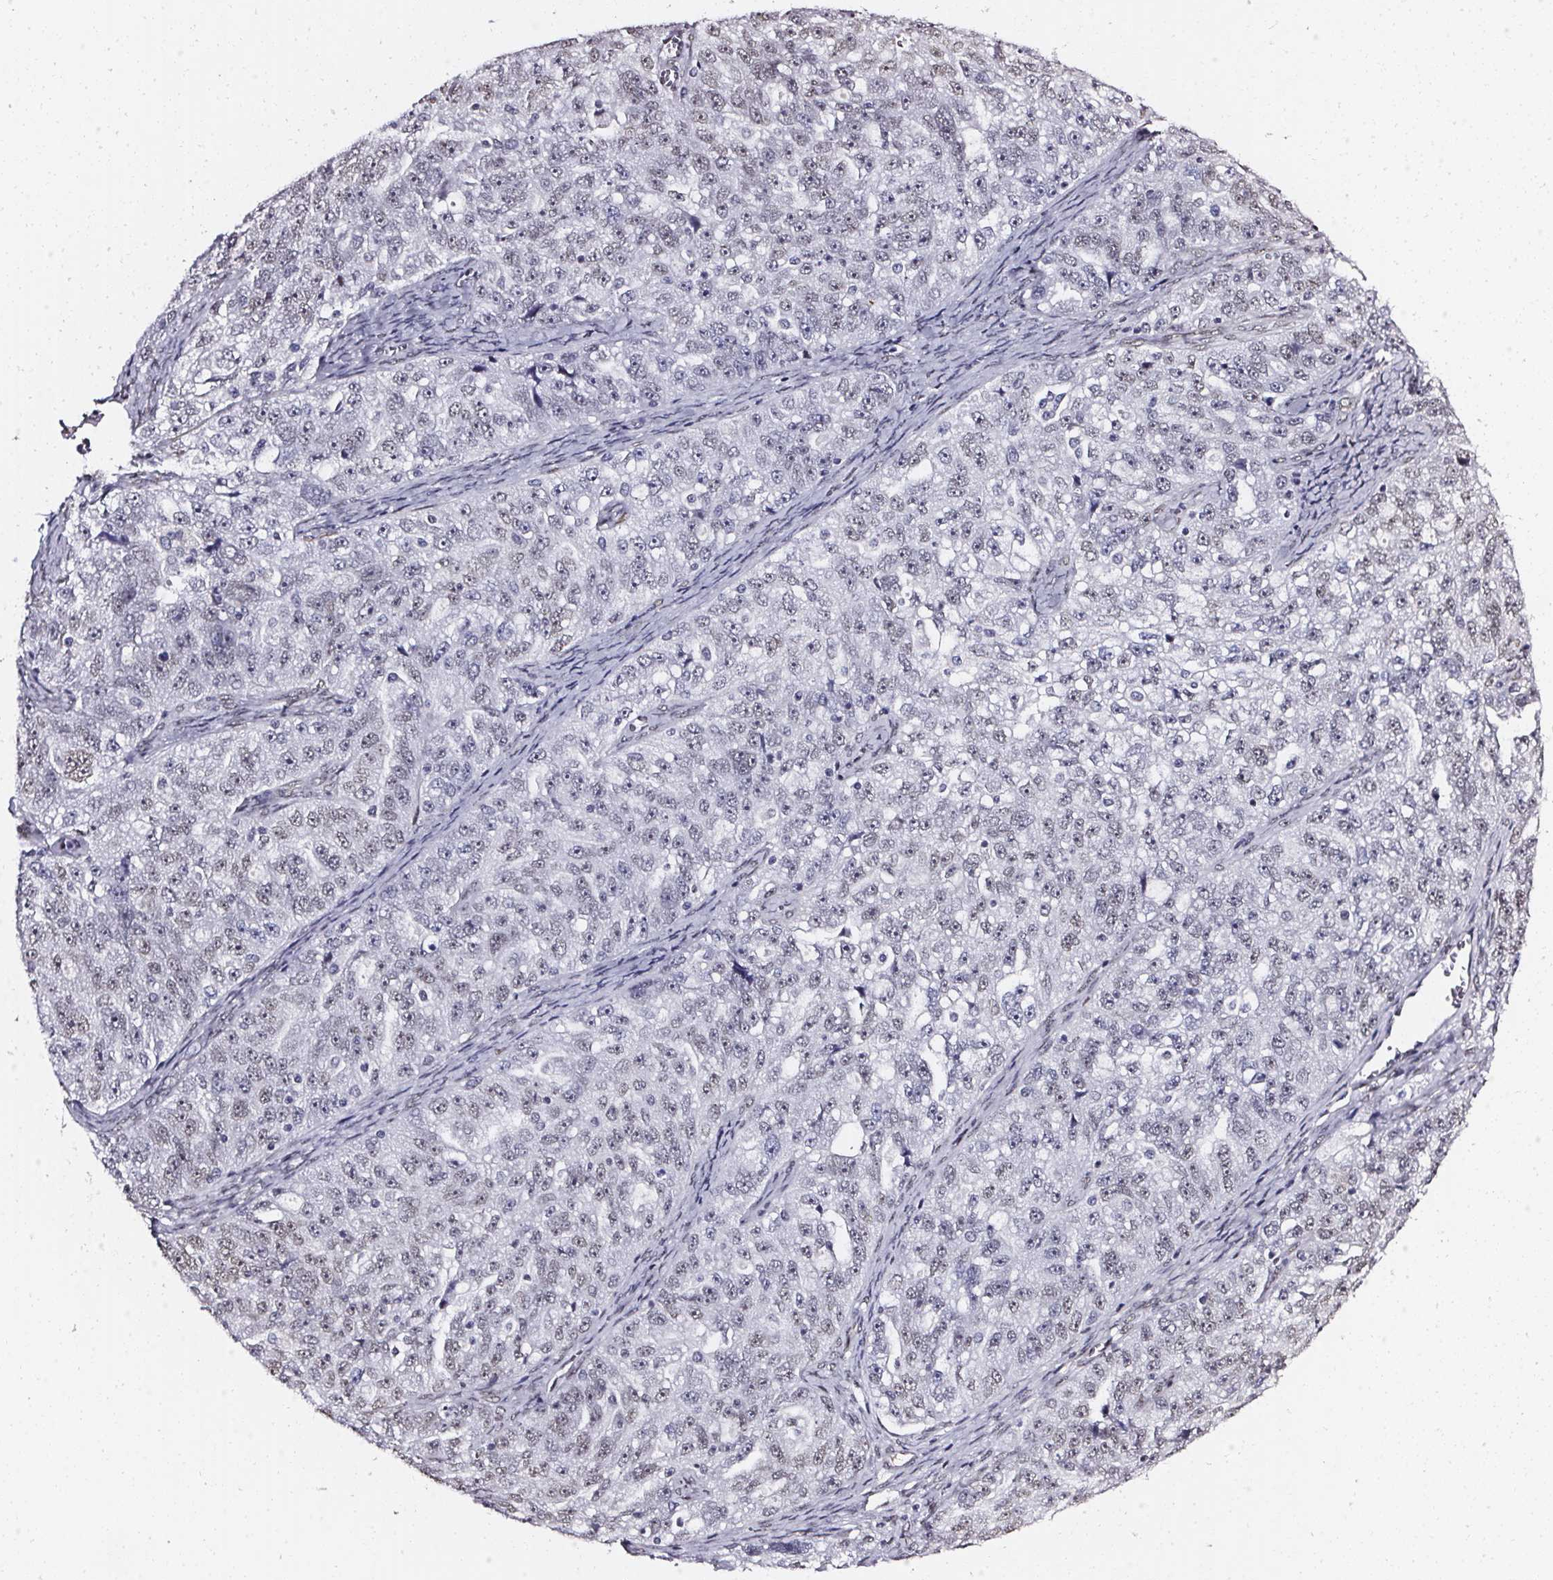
{"staining": {"intensity": "weak", "quantity": "<25%", "location": "nuclear"}, "tissue": "ovarian cancer", "cell_type": "Tumor cells", "image_type": "cancer", "snomed": [{"axis": "morphology", "description": "Cystadenocarcinoma, serous, NOS"}, {"axis": "topography", "description": "Ovary"}], "caption": "Immunohistochemical staining of human ovarian cancer demonstrates no significant positivity in tumor cells. (Brightfield microscopy of DAB (3,3'-diaminobenzidine) IHC at high magnification).", "gene": "GP6", "patient": {"sex": "female", "age": 51}}